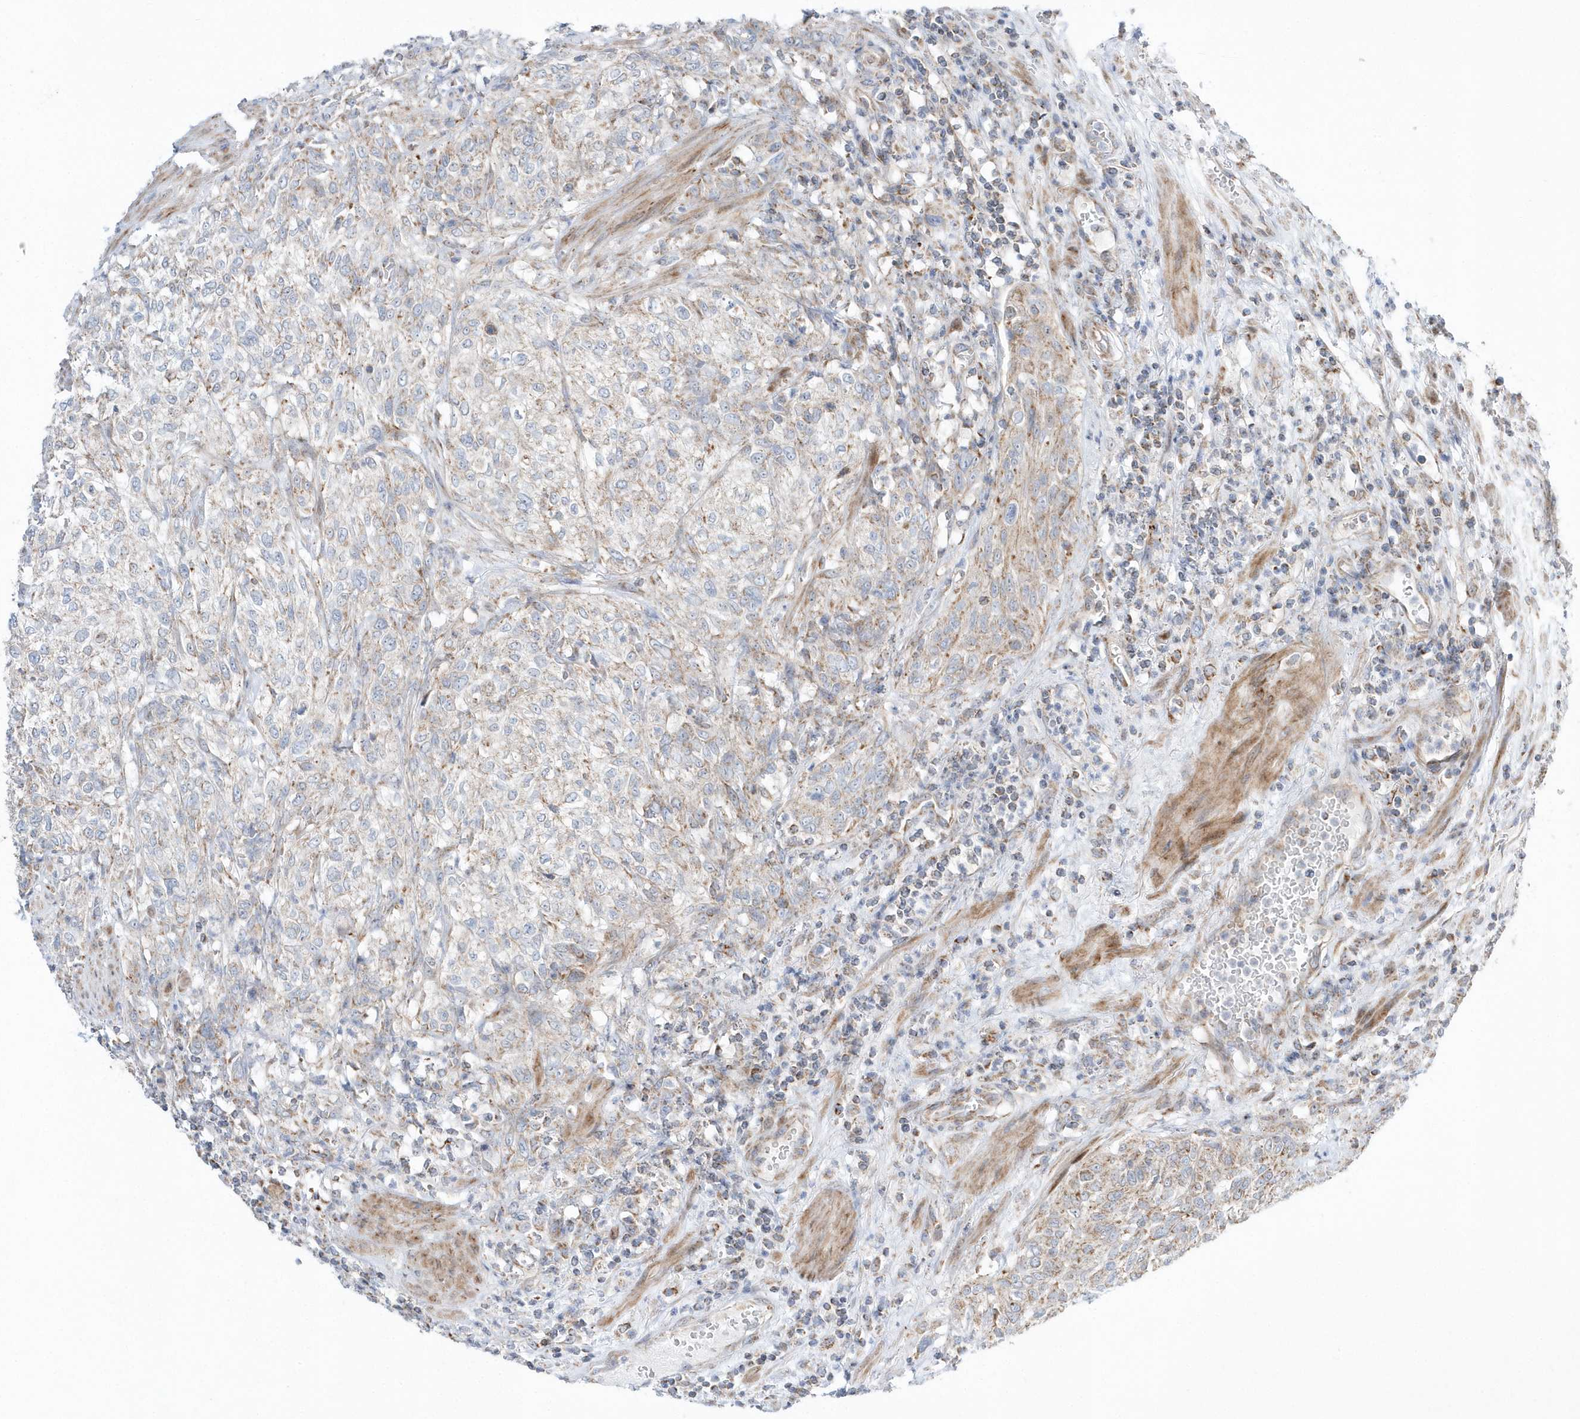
{"staining": {"intensity": "moderate", "quantity": "25%-75%", "location": "cytoplasmic/membranous"}, "tissue": "urothelial cancer", "cell_type": "Tumor cells", "image_type": "cancer", "snomed": [{"axis": "morphology", "description": "Urothelial carcinoma, High grade"}, {"axis": "topography", "description": "Urinary bladder"}], "caption": "Human urothelial cancer stained with a brown dye reveals moderate cytoplasmic/membranous positive expression in about 25%-75% of tumor cells.", "gene": "OPA1", "patient": {"sex": "male", "age": 35}}